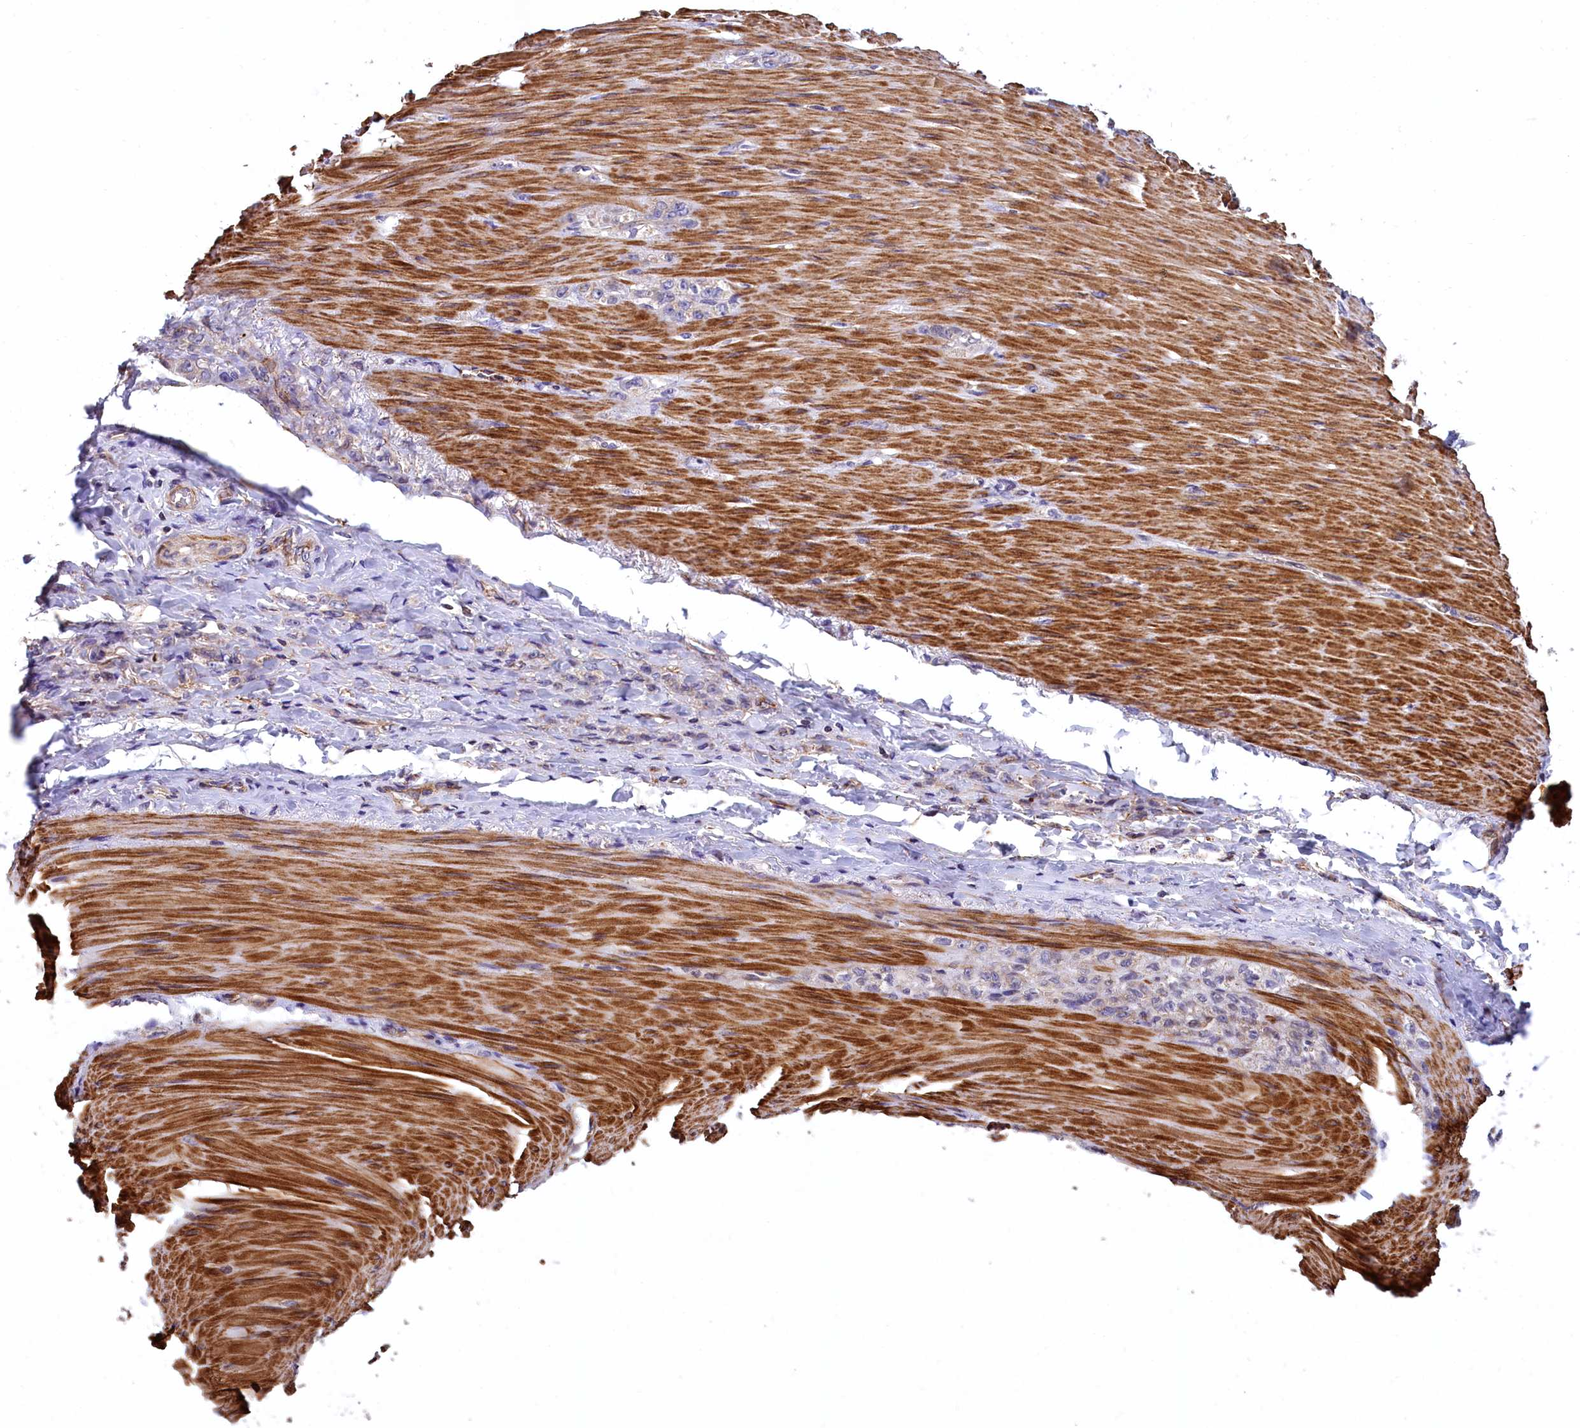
{"staining": {"intensity": "negative", "quantity": "none", "location": "none"}, "tissue": "stomach cancer", "cell_type": "Tumor cells", "image_type": "cancer", "snomed": [{"axis": "morphology", "description": "Normal tissue, NOS"}, {"axis": "morphology", "description": "Adenocarcinoma, NOS"}, {"axis": "topography", "description": "Stomach"}], "caption": "The photomicrograph reveals no significant expression in tumor cells of adenocarcinoma (stomach). (DAB IHC, high magnification).", "gene": "ZNF2", "patient": {"sex": "male", "age": 82}}